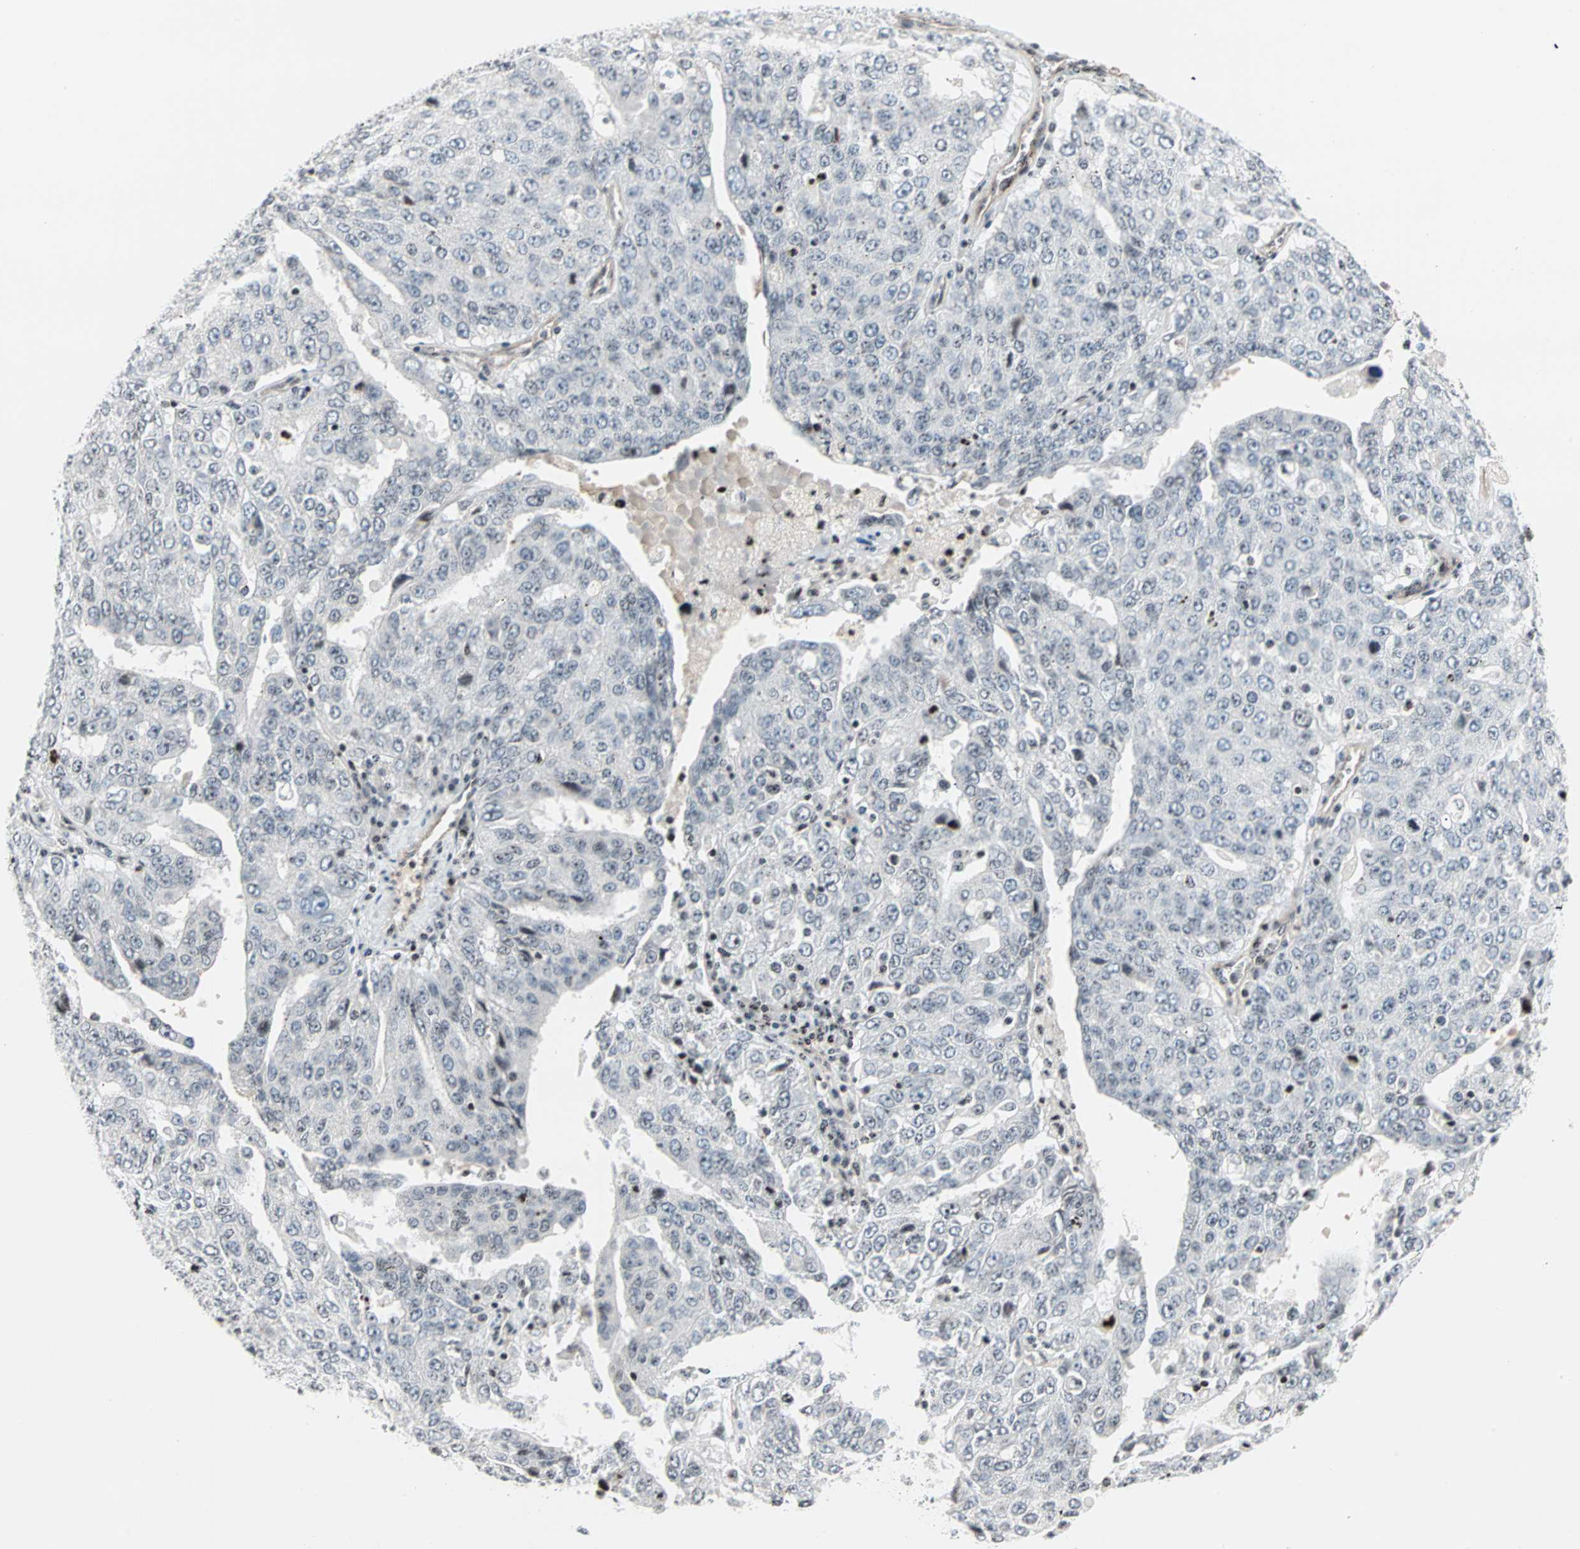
{"staining": {"intensity": "weak", "quantity": "<25%", "location": "nuclear"}, "tissue": "ovarian cancer", "cell_type": "Tumor cells", "image_type": "cancer", "snomed": [{"axis": "morphology", "description": "Carcinoma, endometroid"}, {"axis": "topography", "description": "Ovary"}], "caption": "Protein analysis of ovarian cancer demonstrates no significant expression in tumor cells. (IHC, brightfield microscopy, high magnification).", "gene": "CENPA", "patient": {"sex": "female", "age": 62}}